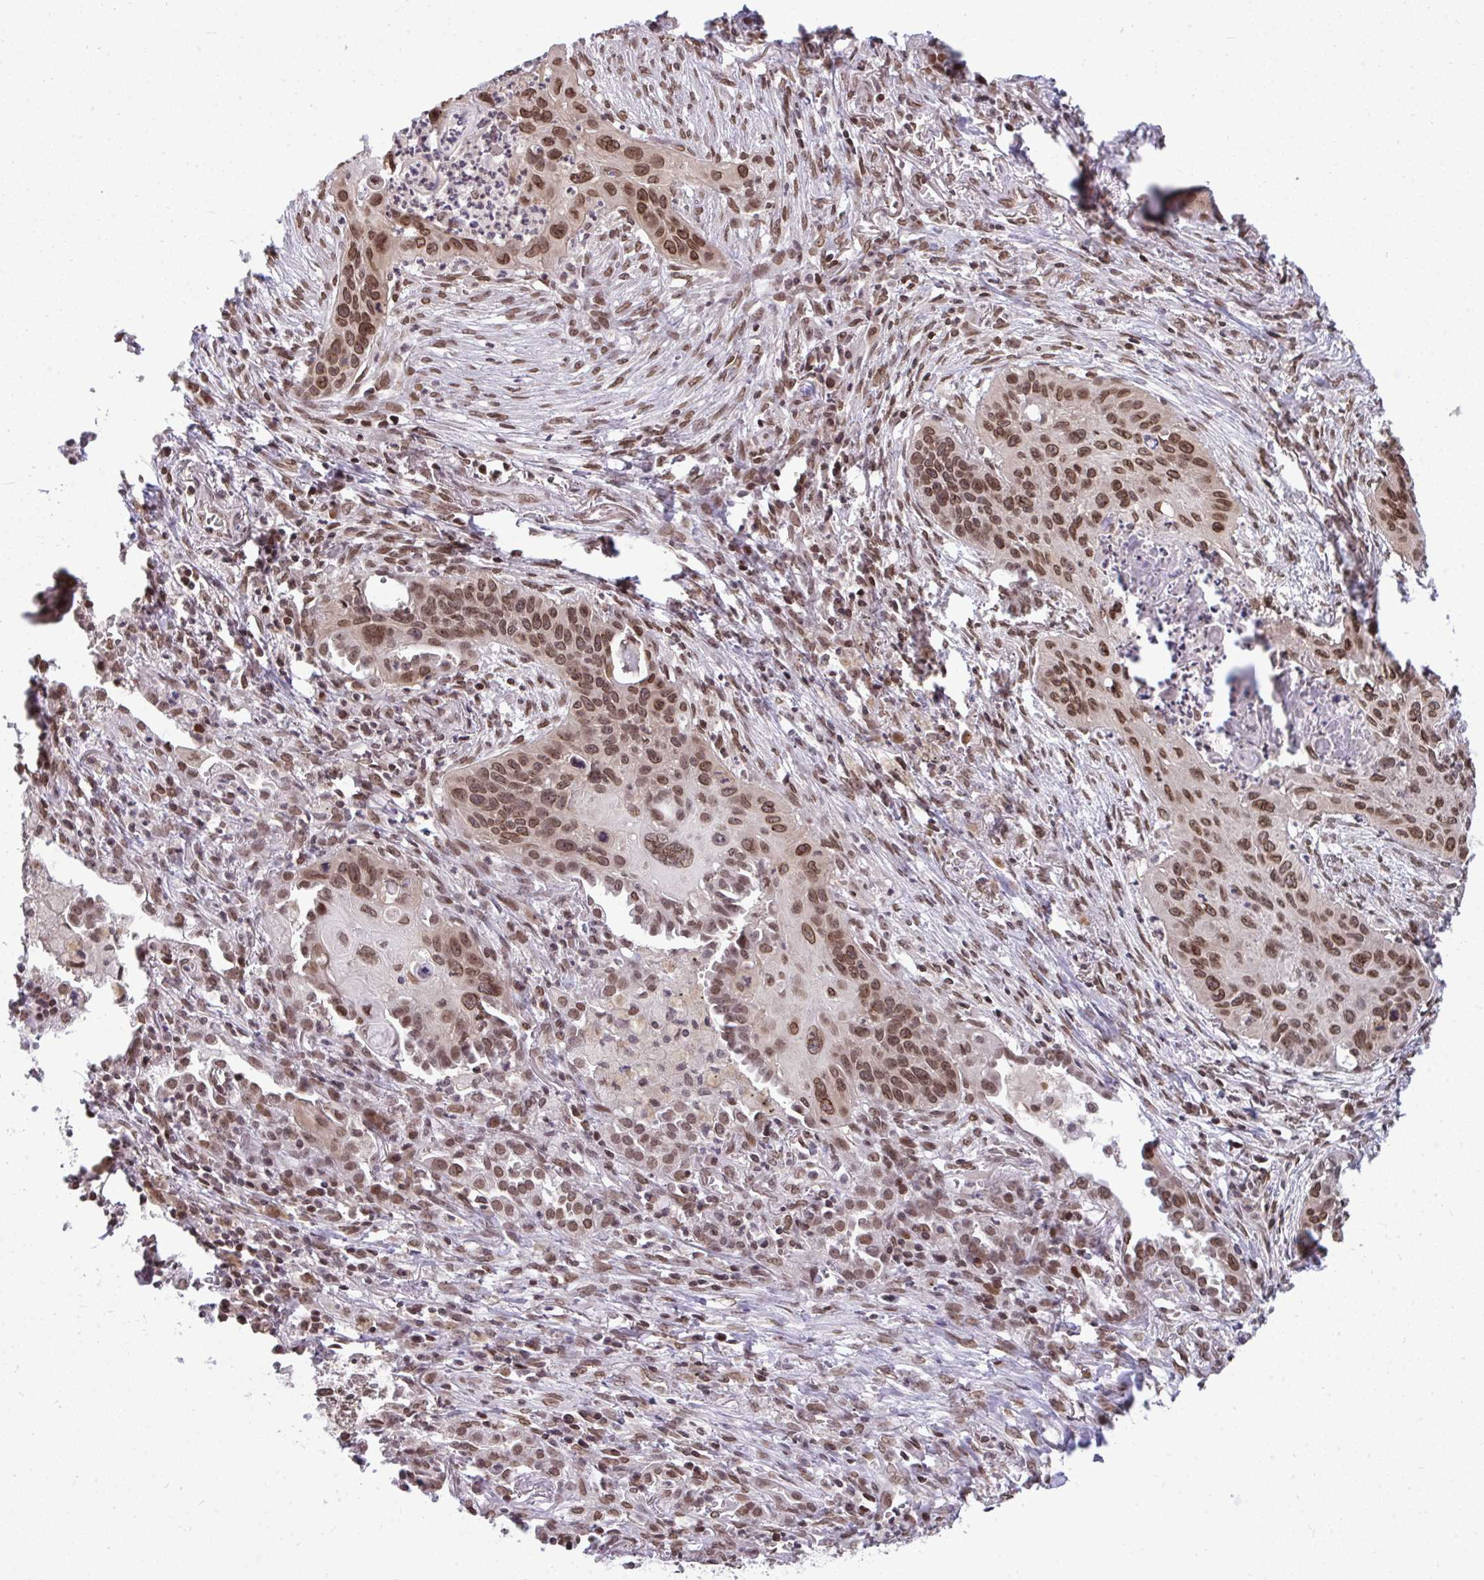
{"staining": {"intensity": "moderate", "quantity": "25%-75%", "location": "cytoplasmic/membranous,nuclear"}, "tissue": "lung cancer", "cell_type": "Tumor cells", "image_type": "cancer", "snomed": [{"axis": "morphology", "description": "Squamous cell carcinoma, NOS"}, {"axis": "topography", "description": "Lung"}], "caption": "A micrograph of human lung squamous cell carcinoma stained for a protein reveals moderate cytoplasmic/membranous and nuclear brown staining in tumor cells.", "gene": "JPT1", "patient": {"sex": "male", "age": 71}}